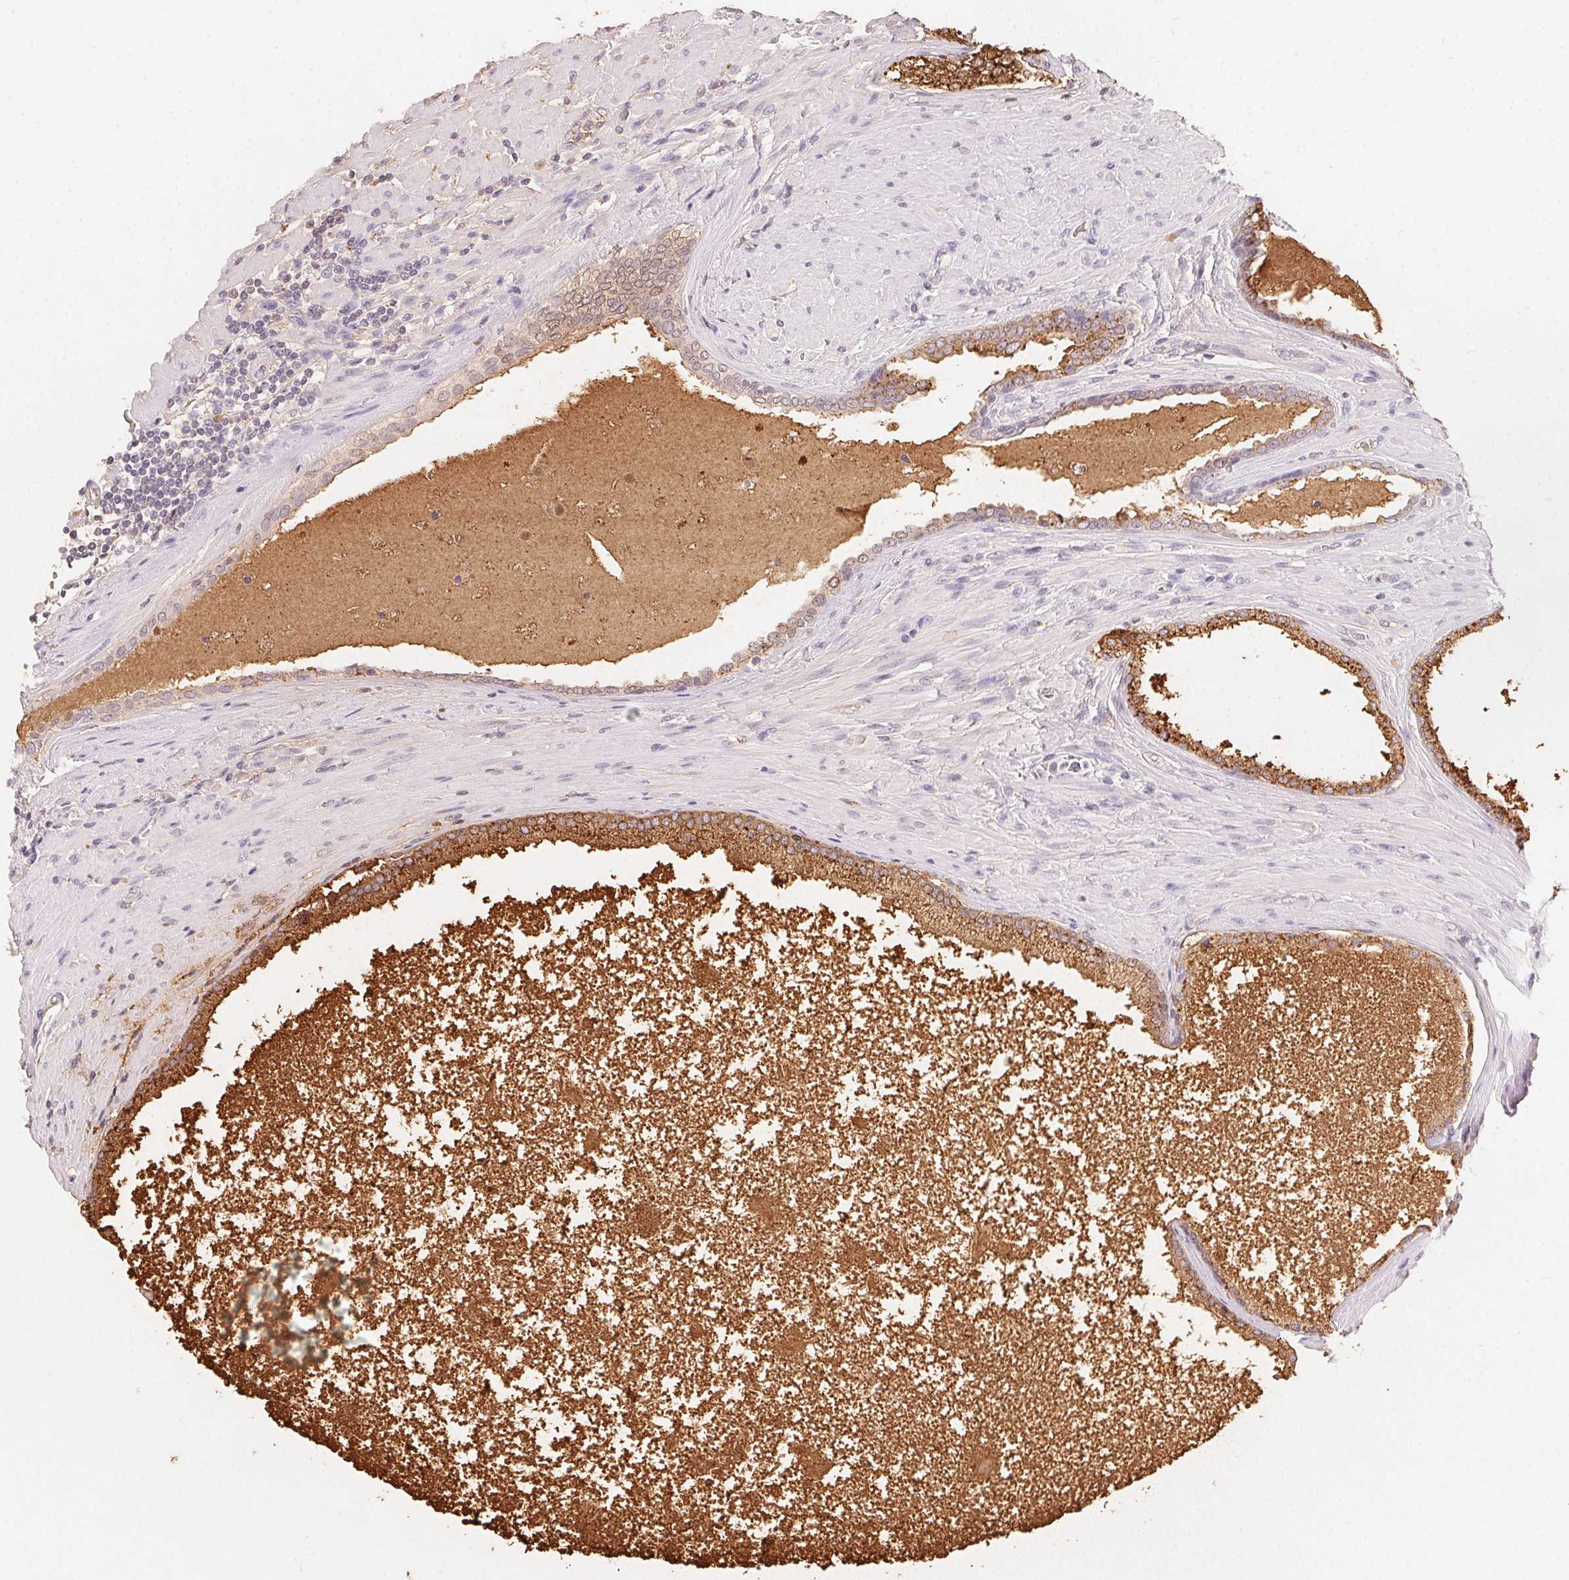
{"staining": {"intensity": "strong", "quantity": ">75%", "location": "cytoplasmic/membranous"}, "tissue": "prostate cancer", "cell_type": "Tumor cells", "image_type": "cancer", "snomed": [{"axis": "morphology", "description": "Adenocarcinoma, High grade"}, {"axis": "topography", "description": "Prostate"}], "caption": "IHC micrograph of prostate cancer (adenocarcinoma (high-grade)) stained for a protein (brown), which shows high levels of strong cytoplasmic/membranous staining in about >75% of tumor cells.", "gene": "ACP3", "patient": {"sex": "male", "age": 73}}